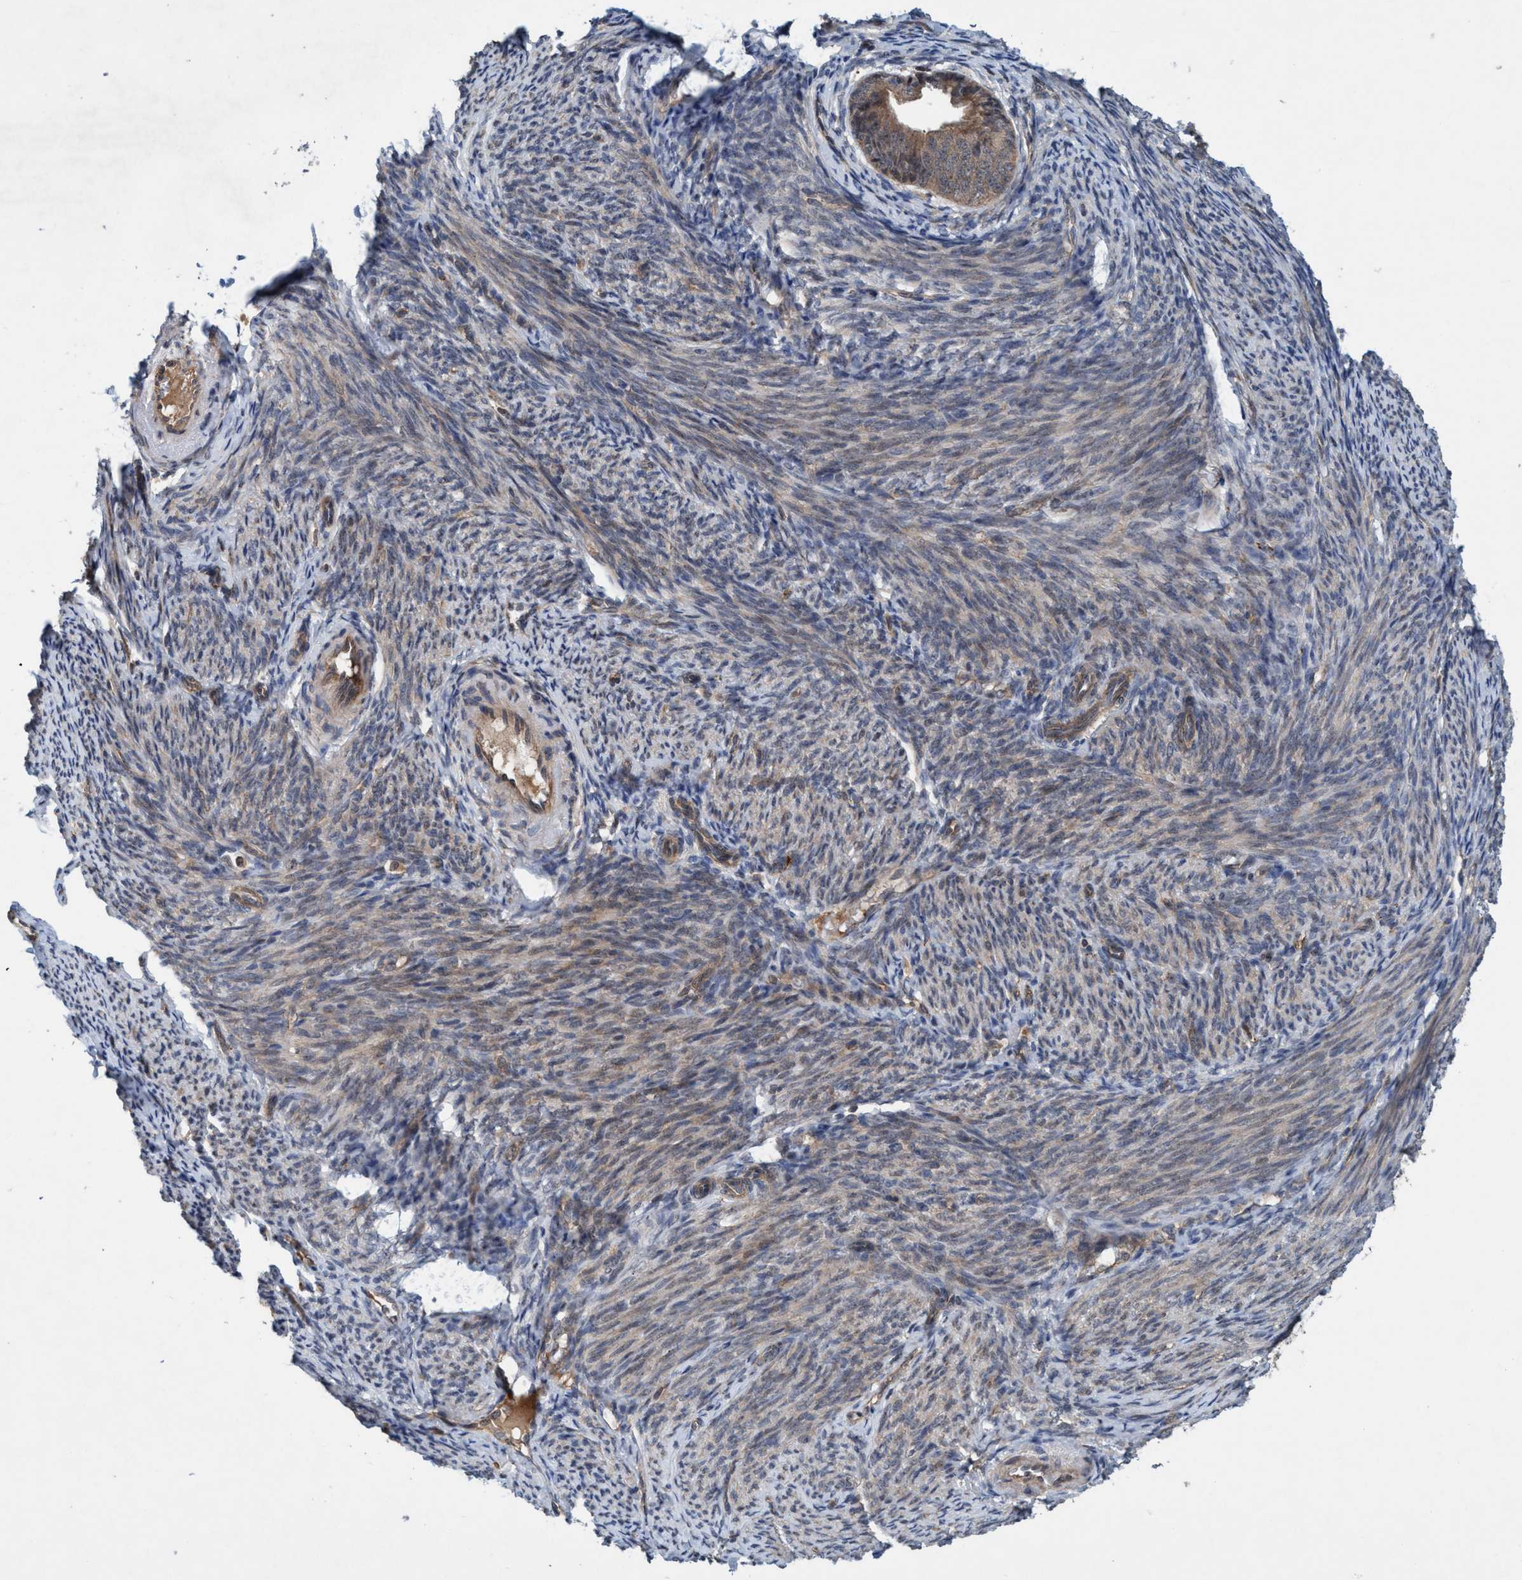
{"staining": {"intensity": "weak", "quantity": ">75%", "location": "cytoplasmic/membranous"}, "tissue": "endometrial cancer", "cell_type": "Tumor cells", "image_type": "cancer", "snomed": [{"axis": "morphology", "description": "Adenocarcinoma, NOS"}, {"axis": "topography", "description": "Endometrium"}], "caption": "There is low levels of weak cytoplasmic/membranous expression in tumor cells of adenocarcinoma (endometrial), as demonstrated by immunohistochemical staining (brown color).", "gene": "TRIM65", "patient": {"sex": "female", "age": 63}}